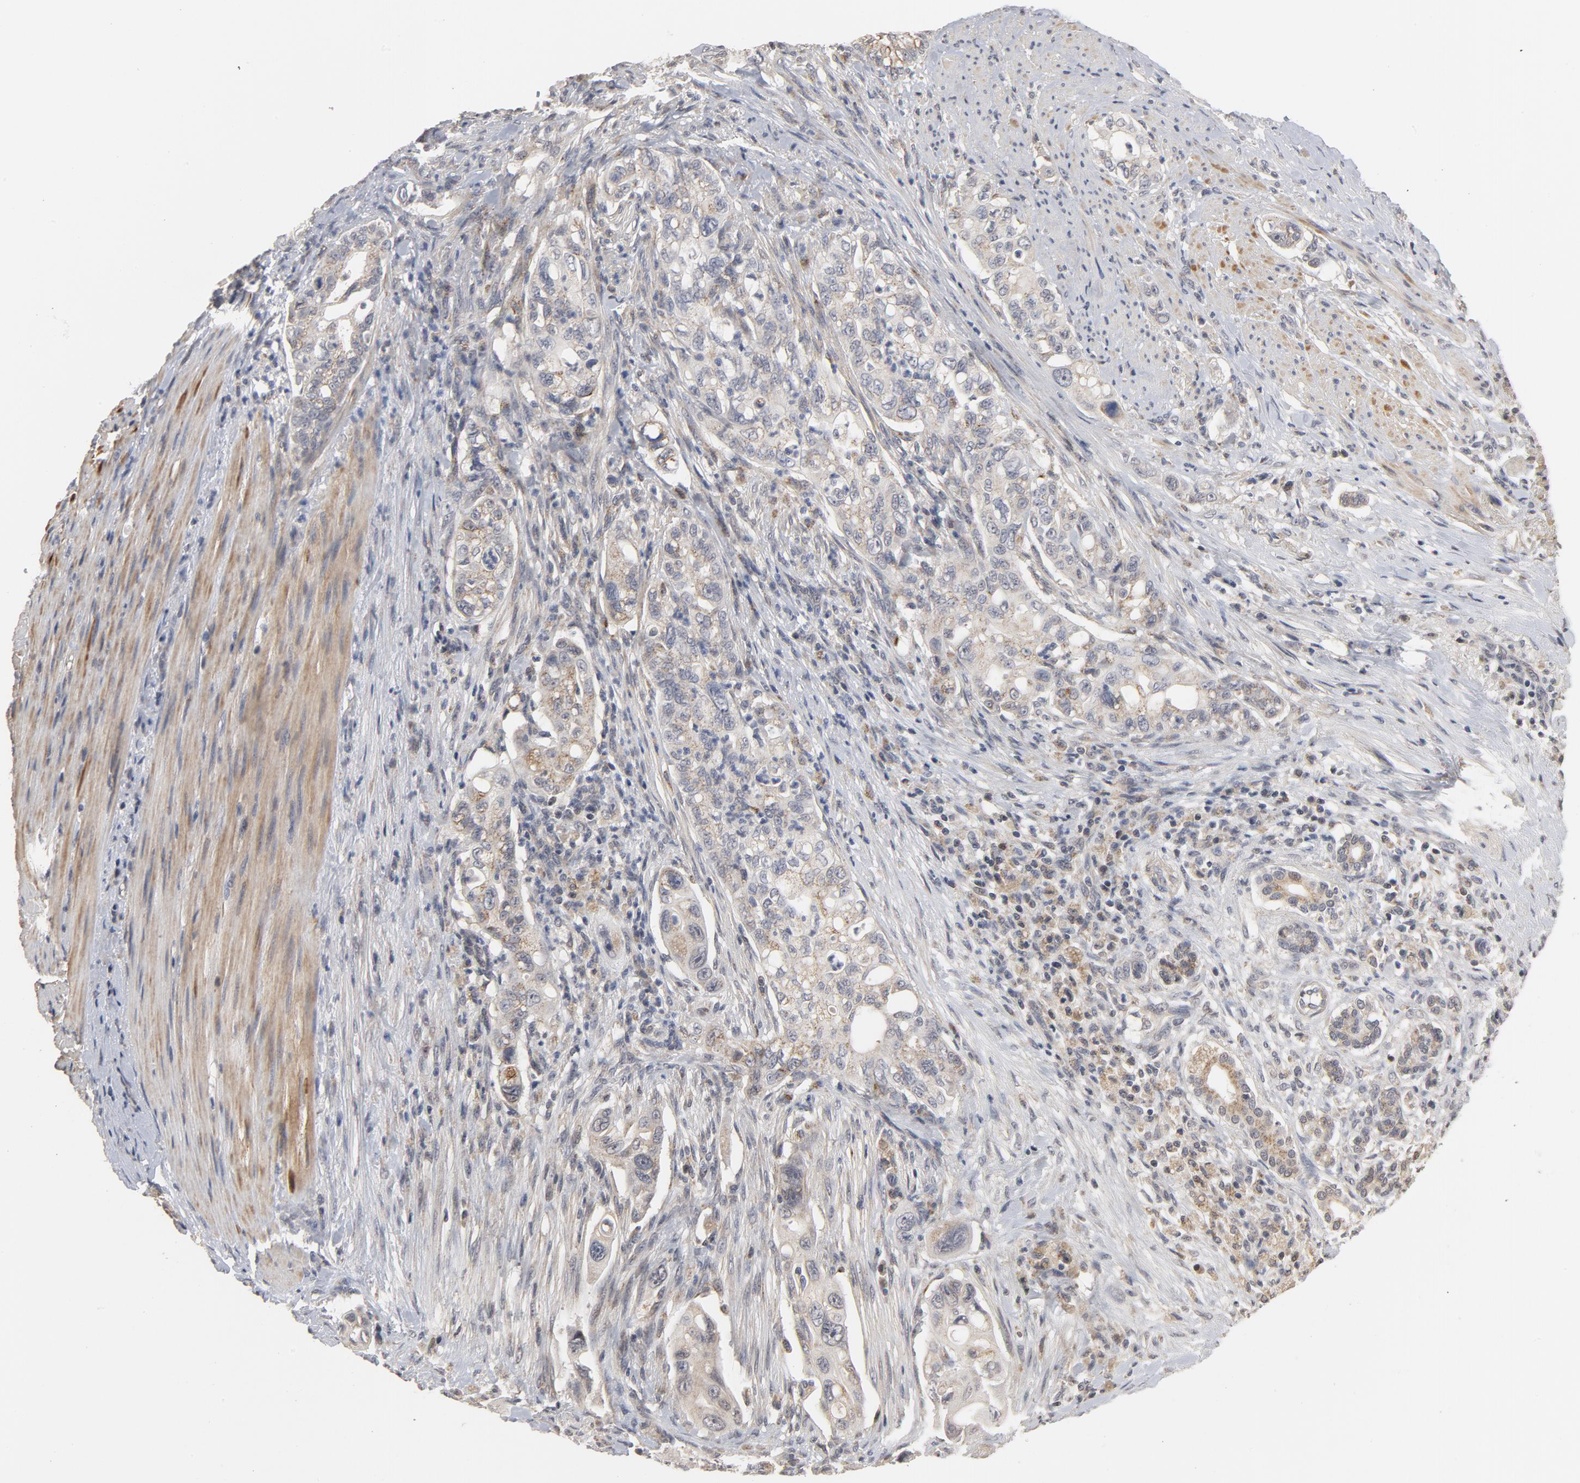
{"staining": {"intensity": "weak", "quantity": "25%-75%", "location": "cytoplasmic/membranous"}, "tissue": "pancreatic cancer", "cell_type": "Tumor cells", "image_type": "cancer", "snomed": [{"axis": "morphology", "description": "Normal tissue, NOS"}, {"axis": "topography", "description": "Pancreas"}], "caption": "Pancreatic cancer stained with IHC shows weak cytoplasmic/membranous expression in approximately 25%-75% of tumor cells. (IHC, brightfield microscopy, high magnification).", "gene": "PPP1R1B", "patient": {"sex": "male", "age": 42}}